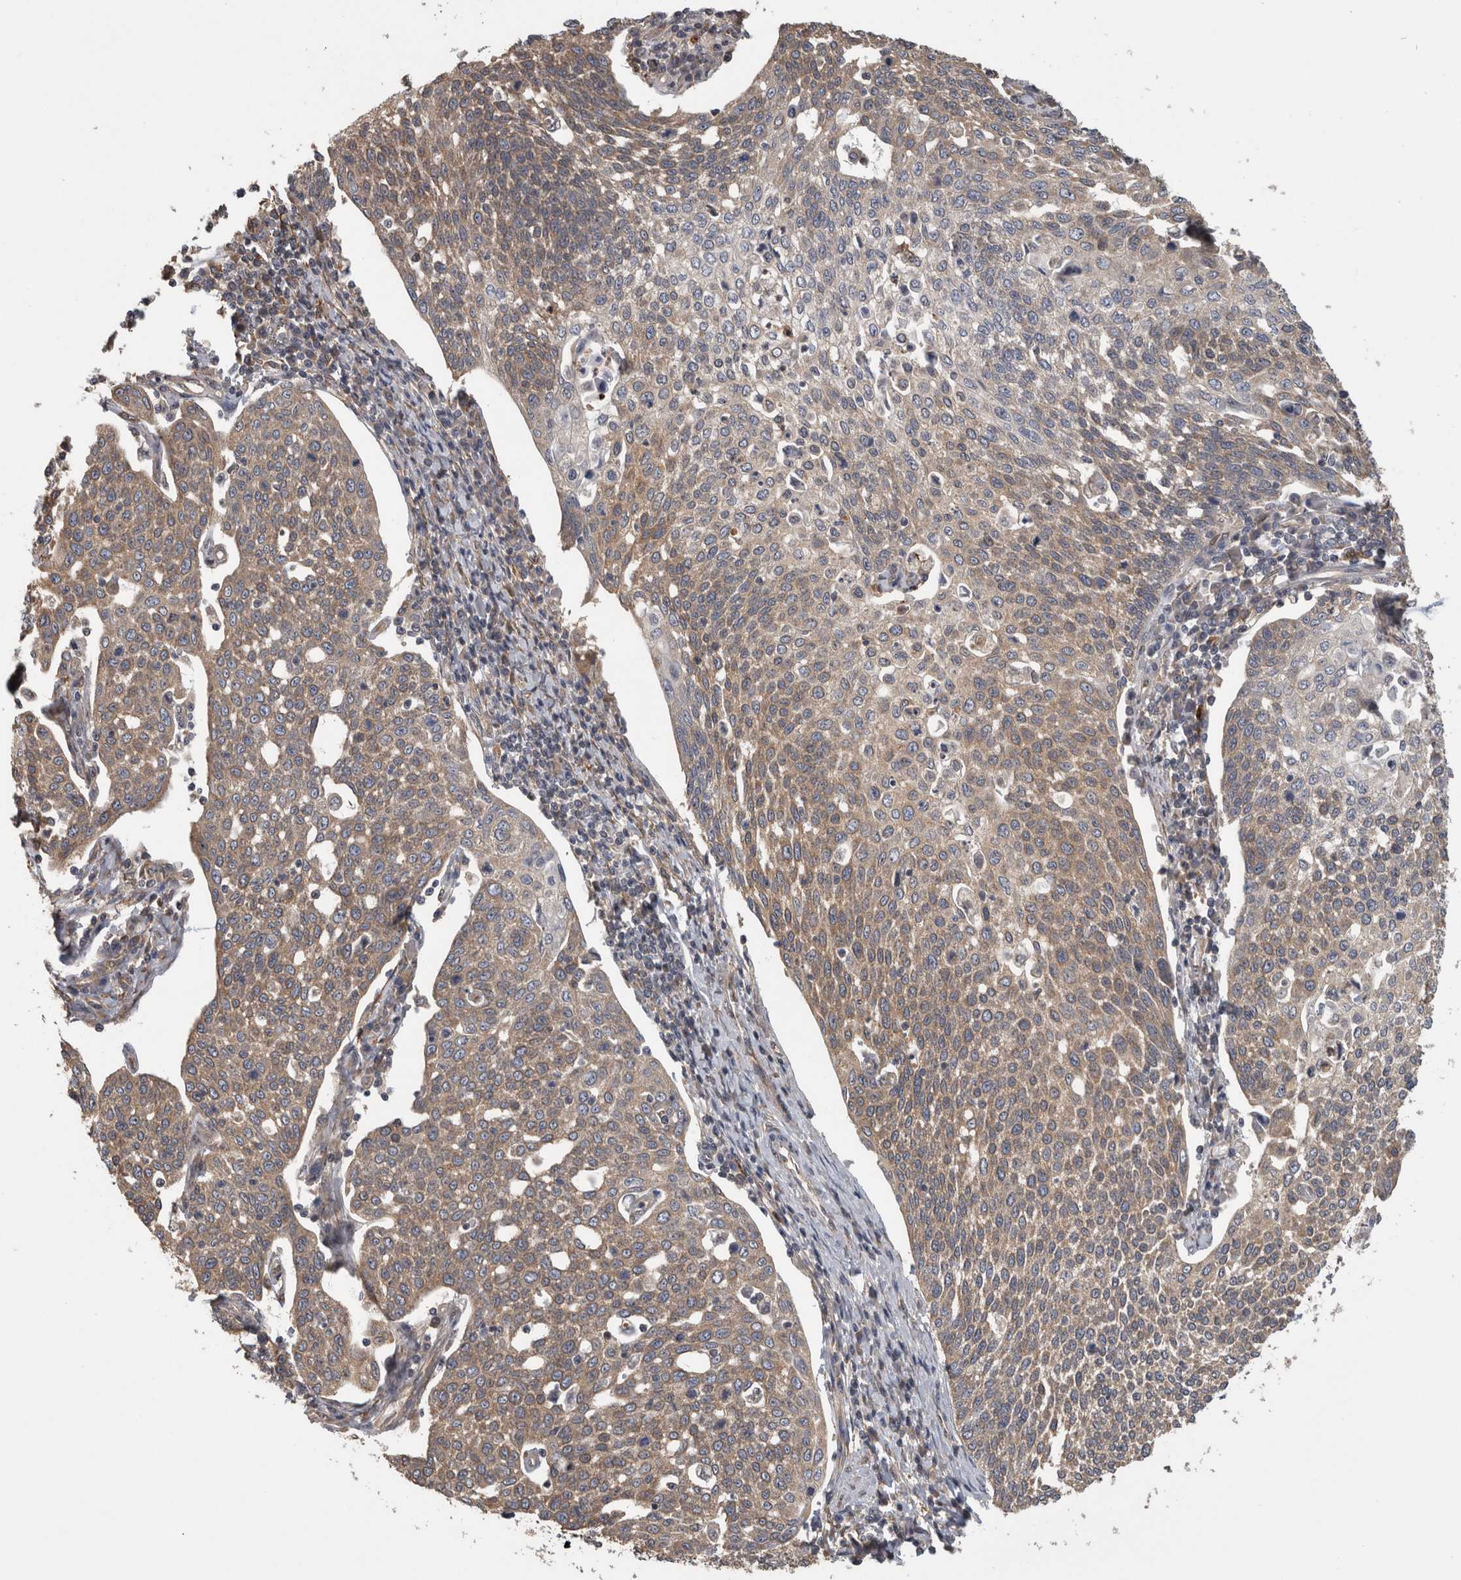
{"staining": {"intensity": "weak", "quantity": "25%-75%", "location": "cytoplasmic/membranous"}, "tissue": "cervical cancer", "cell_type": "Tumor cells", "image_type": "cancer", "snomed": [{"axis": "morphology", "description": "Squamous cell carcinoma, NOS"}, {"axis": "topography", "description": "Cervix"}], "caption": "IHC (DAB) staining of human cervical cancer (squamous cell carcinoma) reveals weak cytoplasmic/membranous protein expression in approximately 25%-75% of tumor cells. The protein is shown in brown color, while the nuclei are stained blue.", "gene": "ATXN2", "patient": {"sex": "female", "age": 34}}